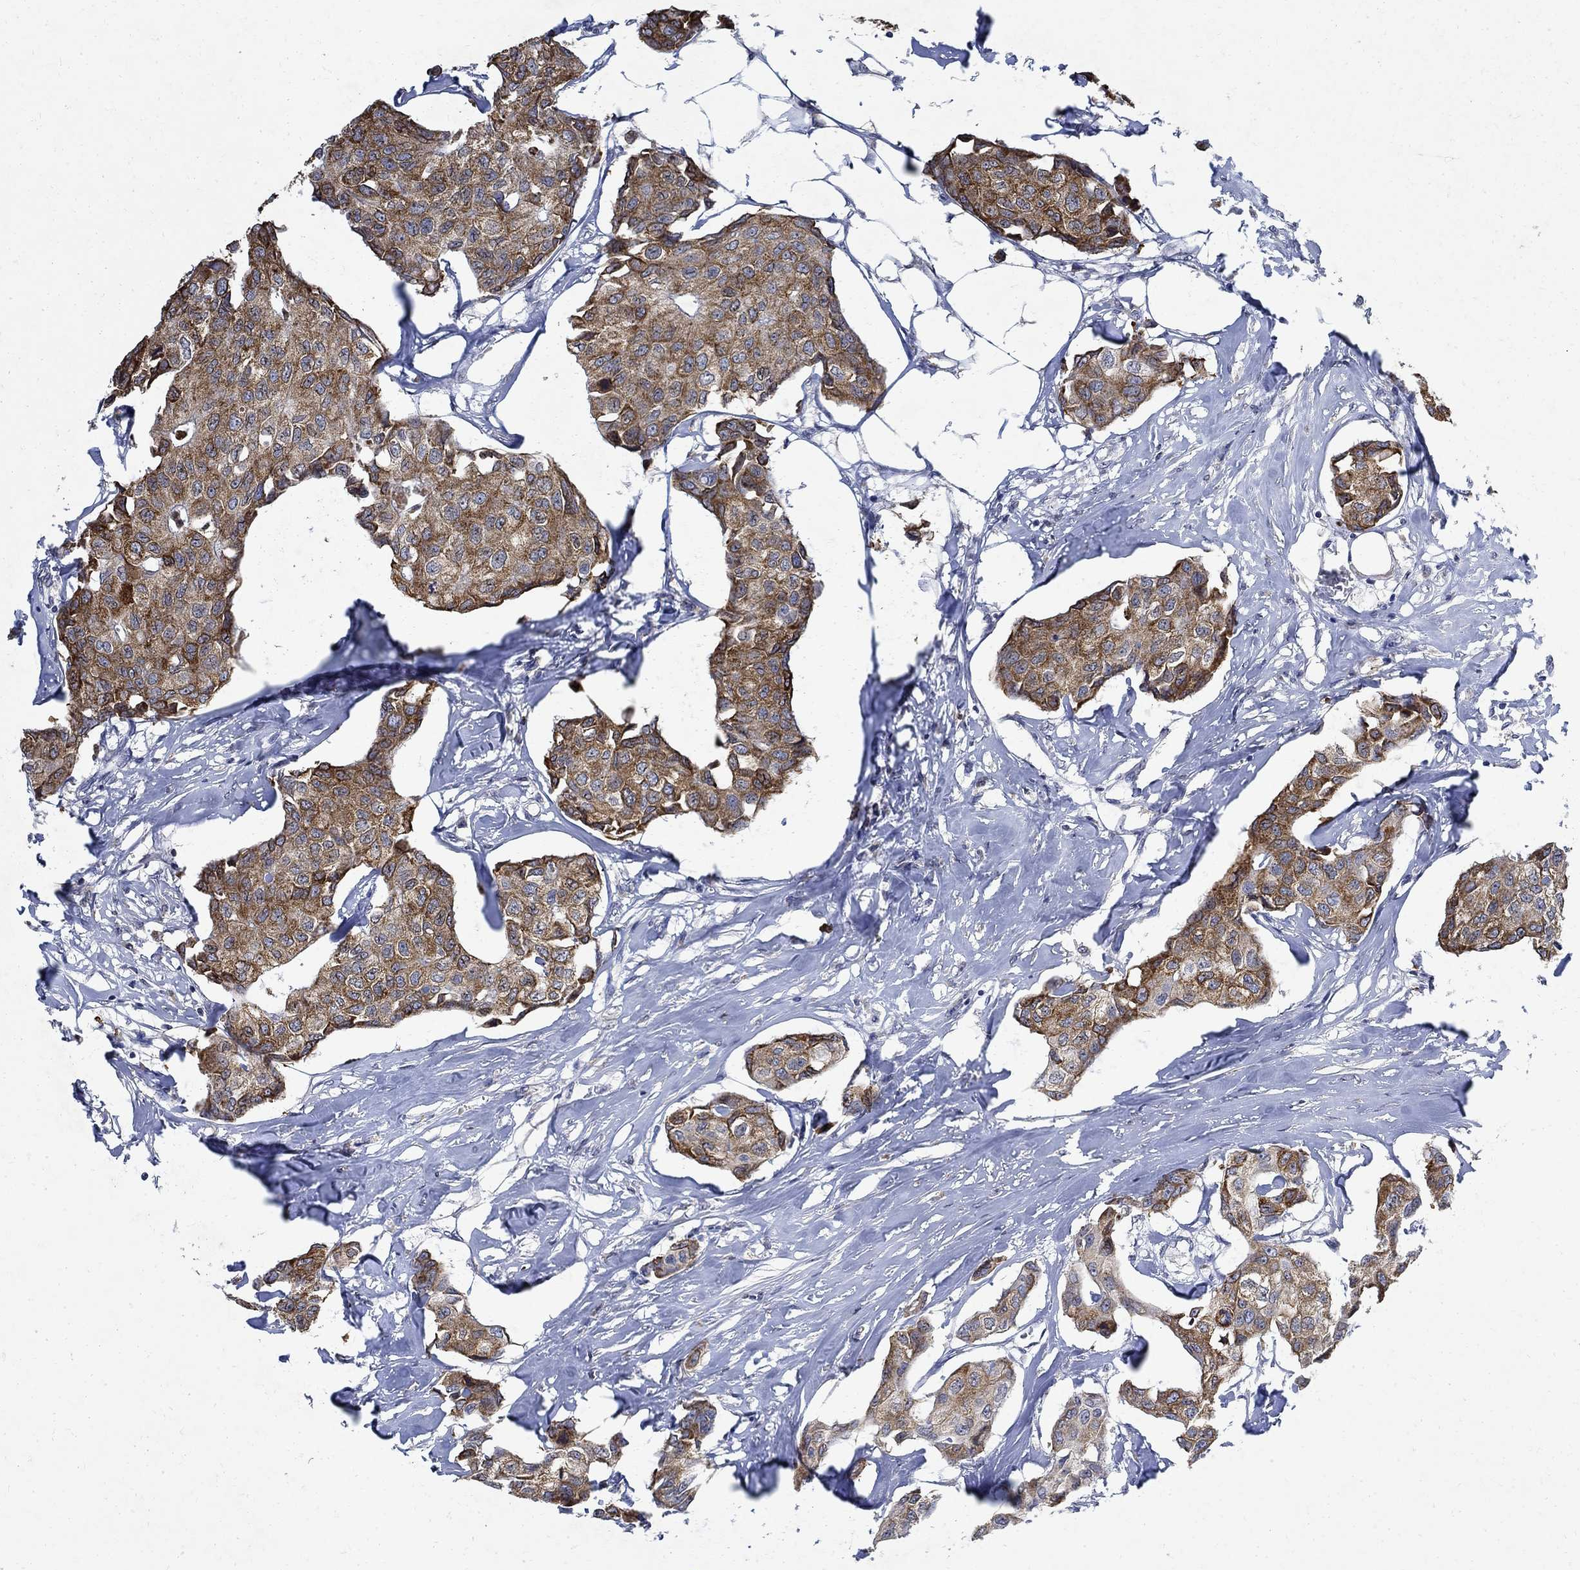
{"staining": {"intensity": "strong", "quantity": "25%-75%", "location": "cytoplasmic/membranous"}, "tissue": "breast cancer", "cell_type": "Tumor cells", "image_type": "cancer", "snomed": [{"axis": "morphology", "description": "Duct carcinoma"}, {"axis": "topography", "description": "Breast"}], "caption": "Immunohistochemical staining of invasive ductal carcinoma (breast) reveals high levels of strong cytoplasmic/membranous staining in about 25%-75% of tumor cells.", "gene": "TMEM169", "patient": {"sex": "female", "age": 80}}